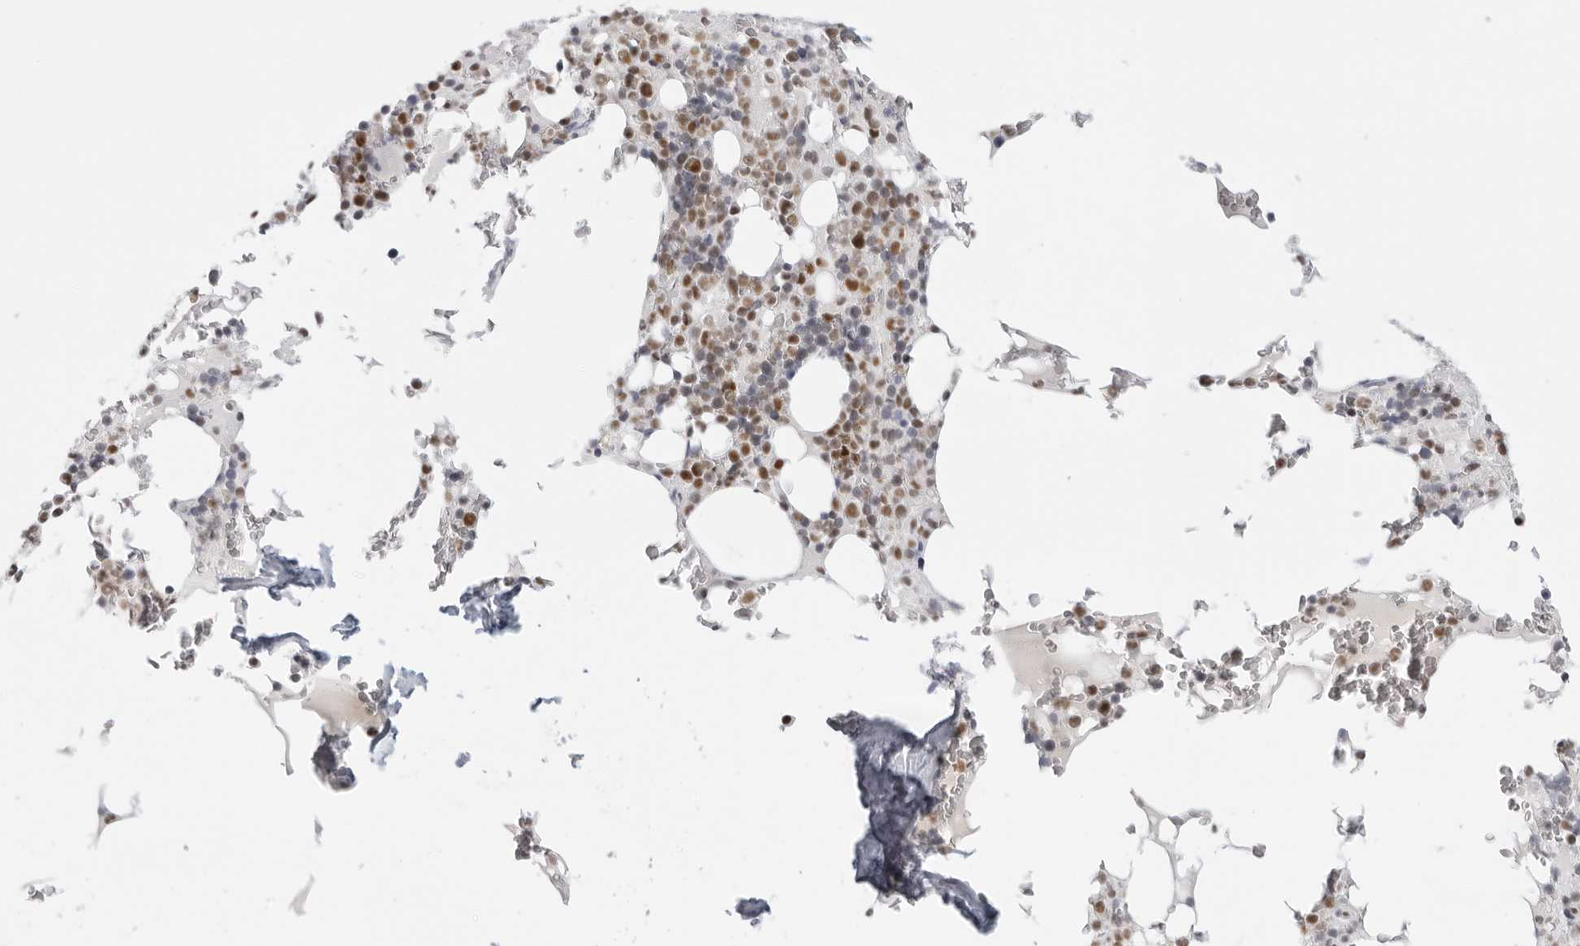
{"staining": {"intensity": "moderate", "quantity": ">75%", "location": "nuclear"}, "tissue": "bone marrow", "cell_type": "Hematopoietic cells", "image_type": "normal", "snomed": [{"axis": "morphology", "description": "Normal tissue, NOS"}, {"axis": "topography", "description": "Bone marrow"}], "caption": "Human bone marrow stained with a brown dye shows moderate nuclear positive positivity in about >75% of hematopoietic cells.", "gene": "RPA2", "patient": {"sex": "male", "age": 58}}